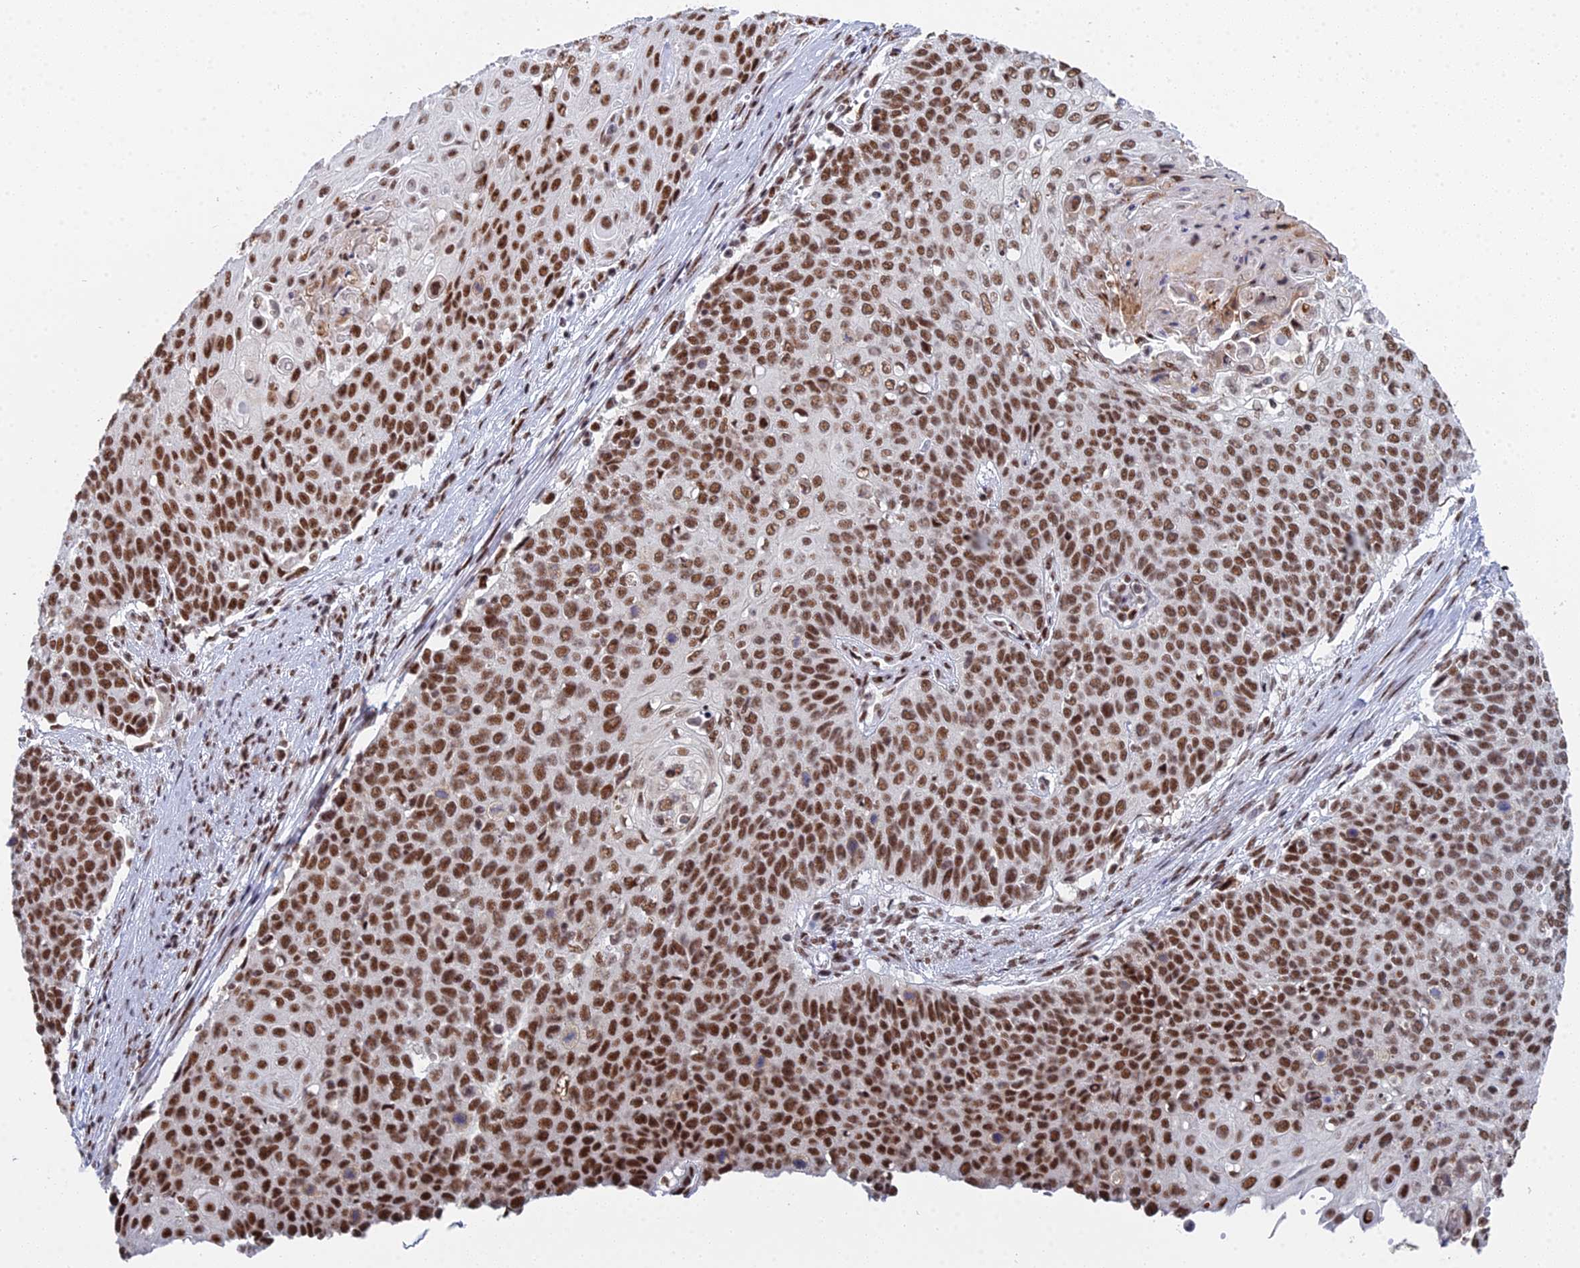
{"staining": {"intensity": "moderate", "quantity": ">75%", "location": "nuclear"}, "tissue": "cervical cancer", "cell_type": "Tumor cells", "image_type": "cancer", "snomed": [{"axis": "morphology", "description": "Squamous cell carcinoma, NOS"}, {"axis": "topography", "description": "Cervix"}], "caption": "Approximately >75% of tumor cells in squamous cell carcinoma (cervical) reveal moderate nuclear protein expression as visualized by brown immunohistochemical staining.", "gene": "SF3B3", "patient": {"sex": "female", "age": 39}}